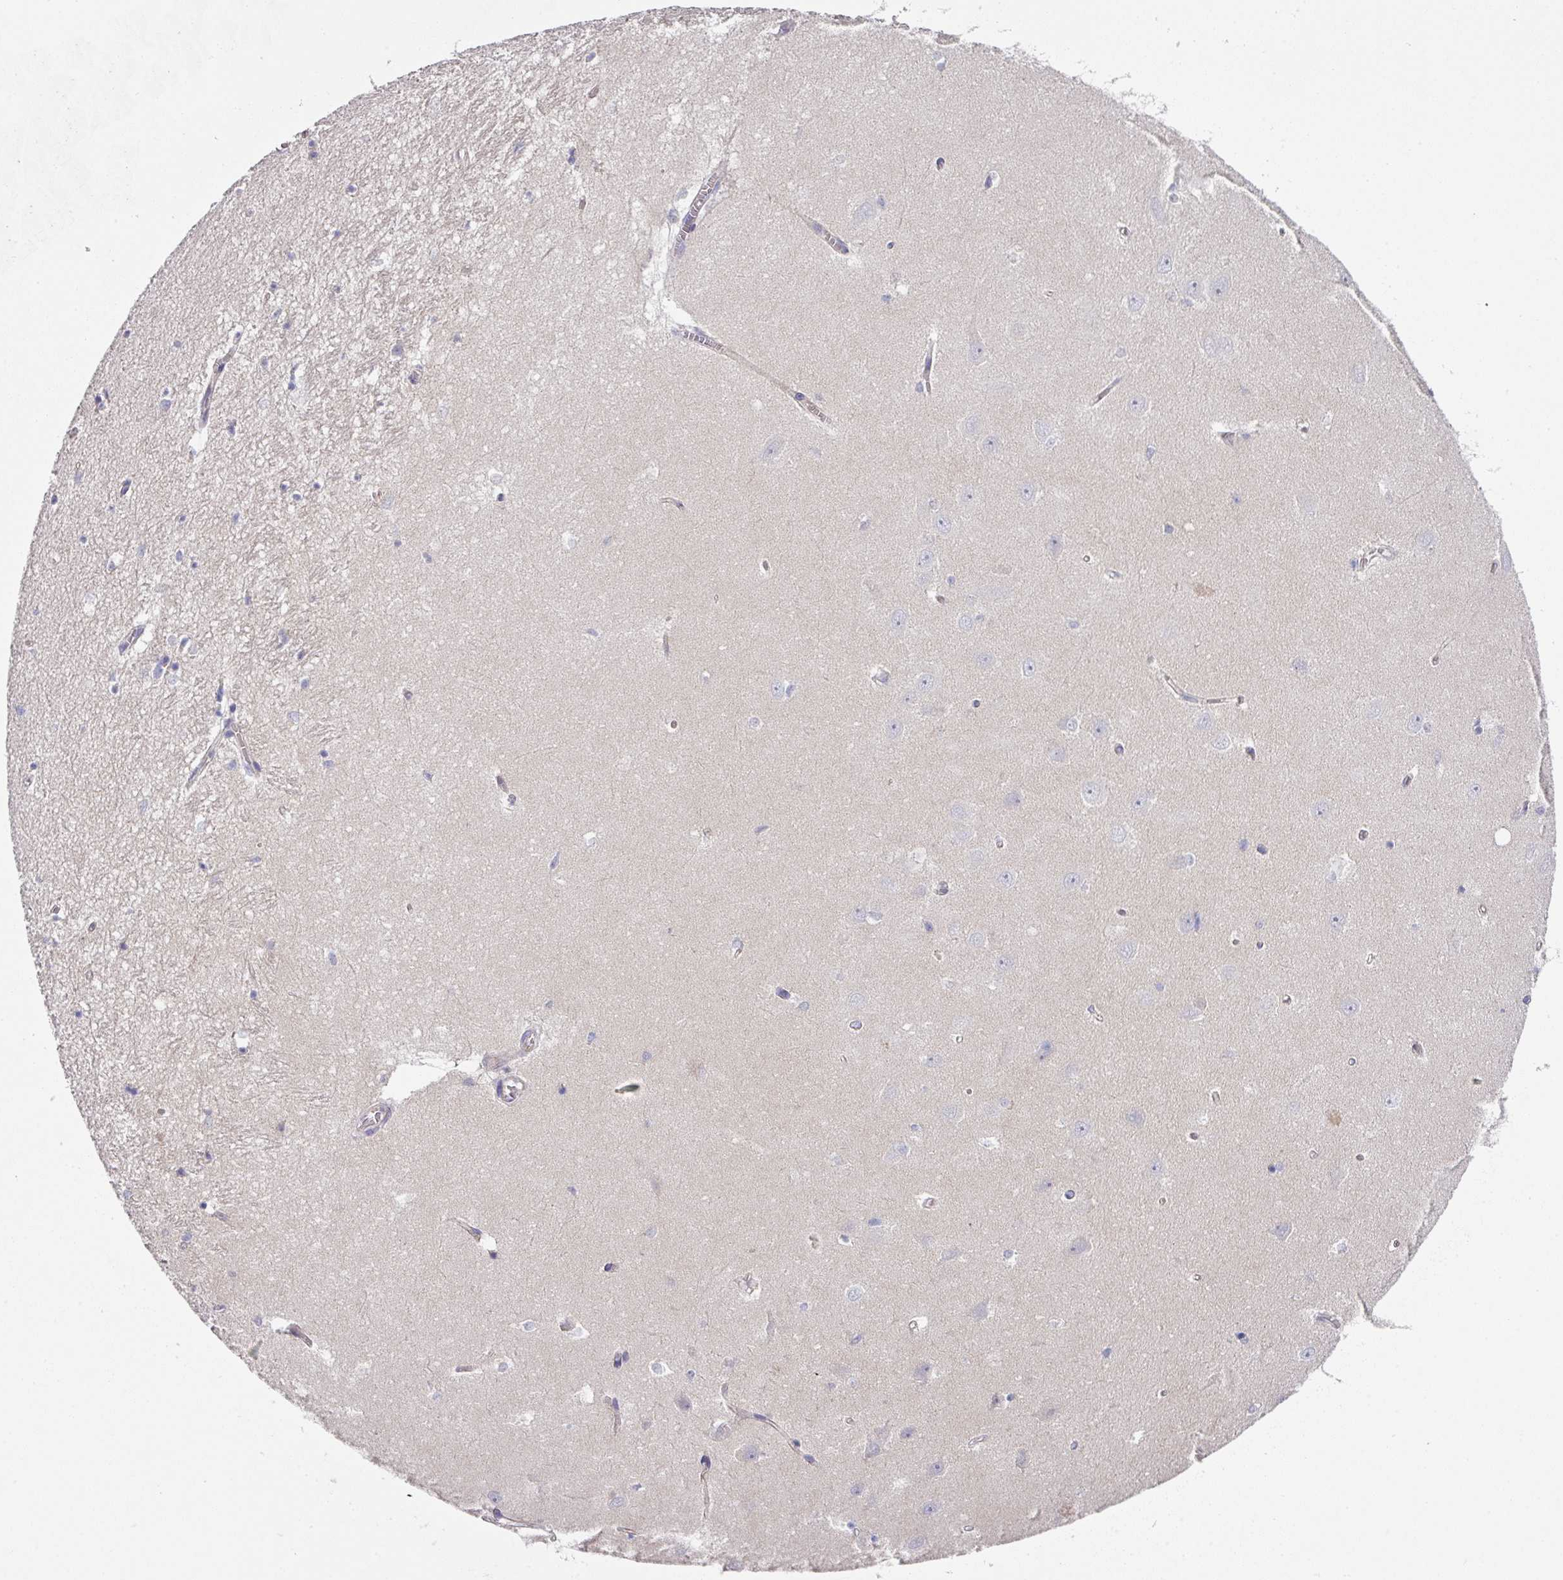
{"staining": {"intensity": "negative", "quantity": "none", "location": "none"}, "tissue": "hippocampus", "cell_type": "Glial cells", "image_type": "normal", "snomed": [{"axis": "morphology", "description": "Normal tissue, NOS"}, {"axis": "topography", "description": "Hippocampus"}], "caption": "Glial cells are negative for brown protein staining in unremarkable hippocampus.", "gene": "DCAF12L1", "patient": {"sex": "female", "age": 64}}